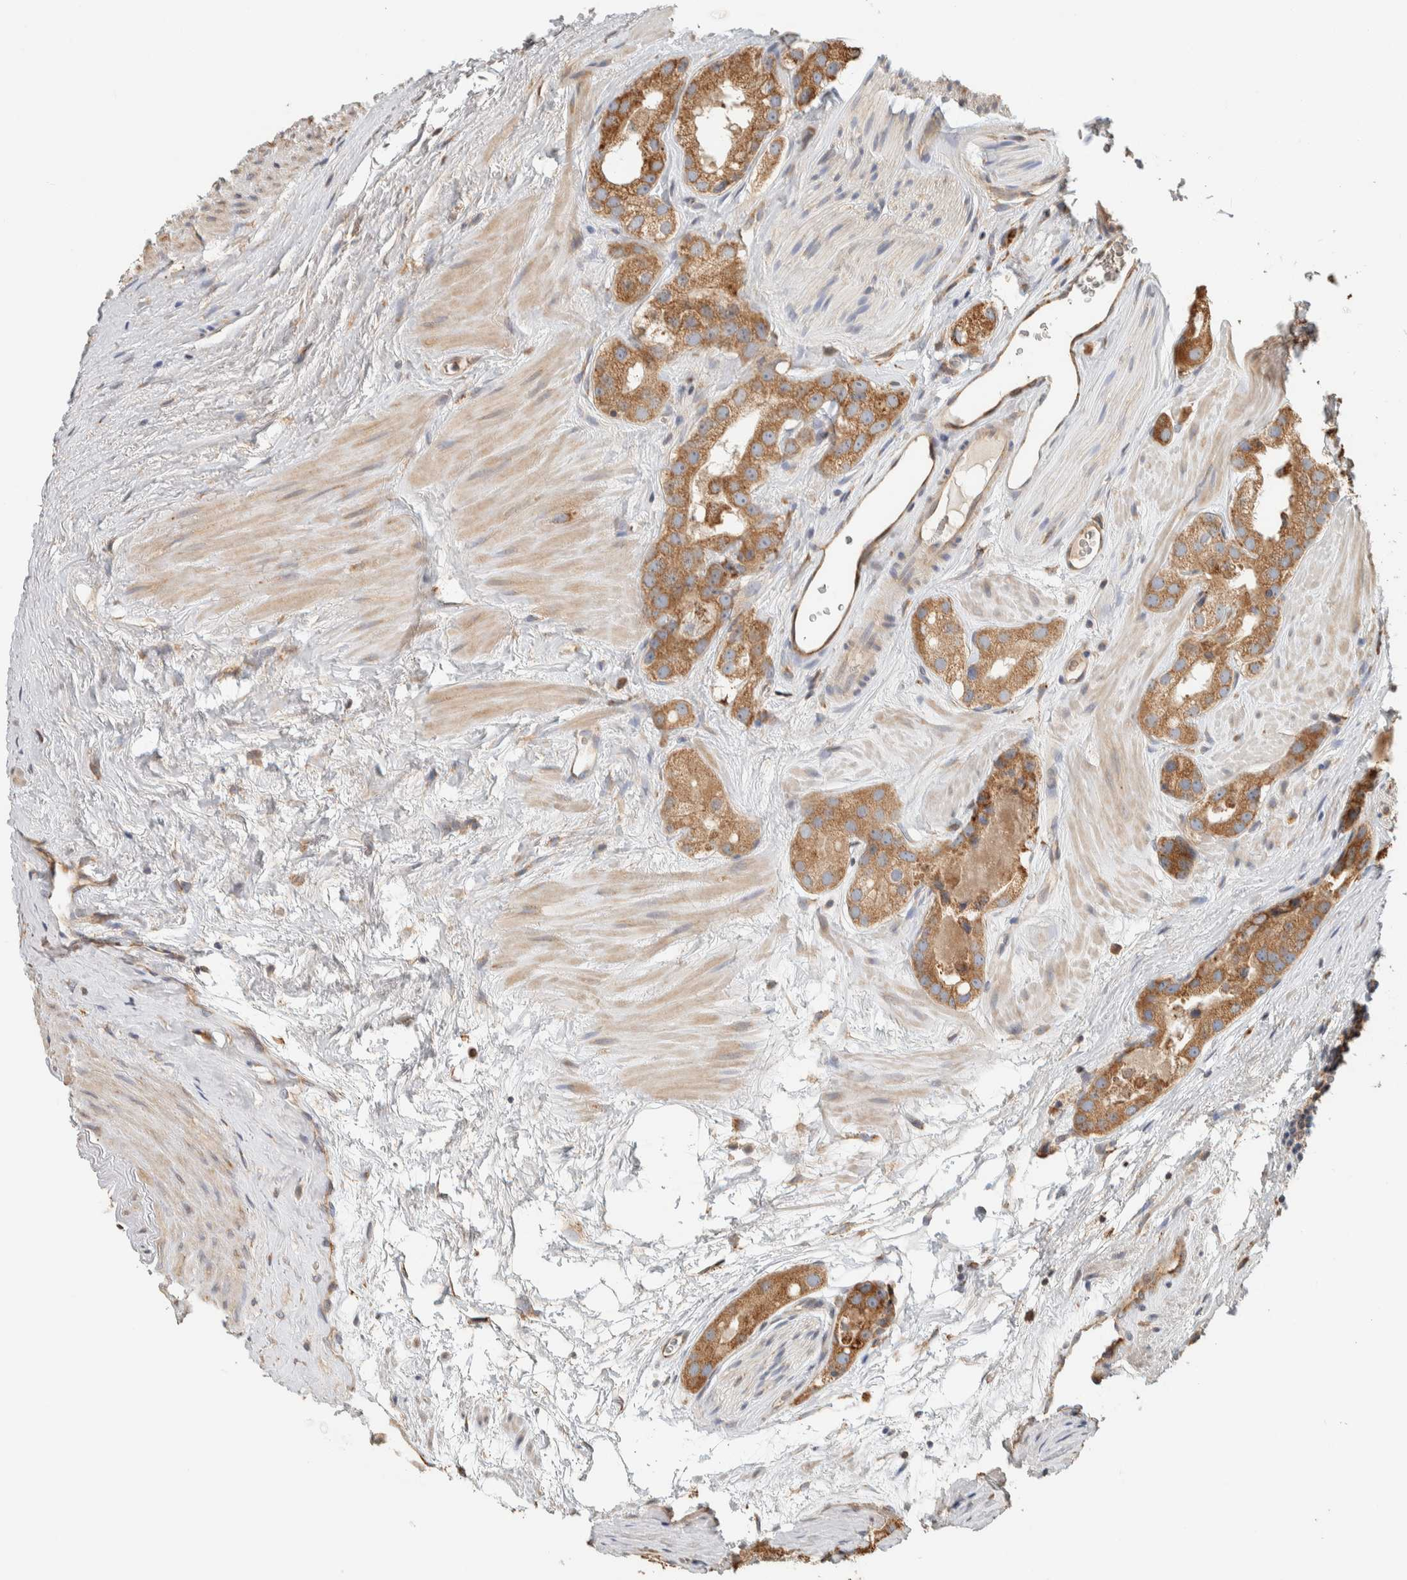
{"staining": {"intensity": "moderate", "quantity": ">75%", "location": "cytoplasmic/membranous"}, "tissue": "prostate cancer", "cell_type": "Tumor cells", "image_type": "cancer", "snomed": [{"axis": "morphology", "description": "Adenocarcinoma, High grade"}, {"axis": "topography", "description": "Prostate"}], "caption": "A medium amount of moderate cytoplasmic/membranous expression is identified in about >75% of tumor cells in prostate high-grade adenocarcinoma tissue.", "gene": "RAB11FIP1", "patient": {"sex": "male", "age": 63}}